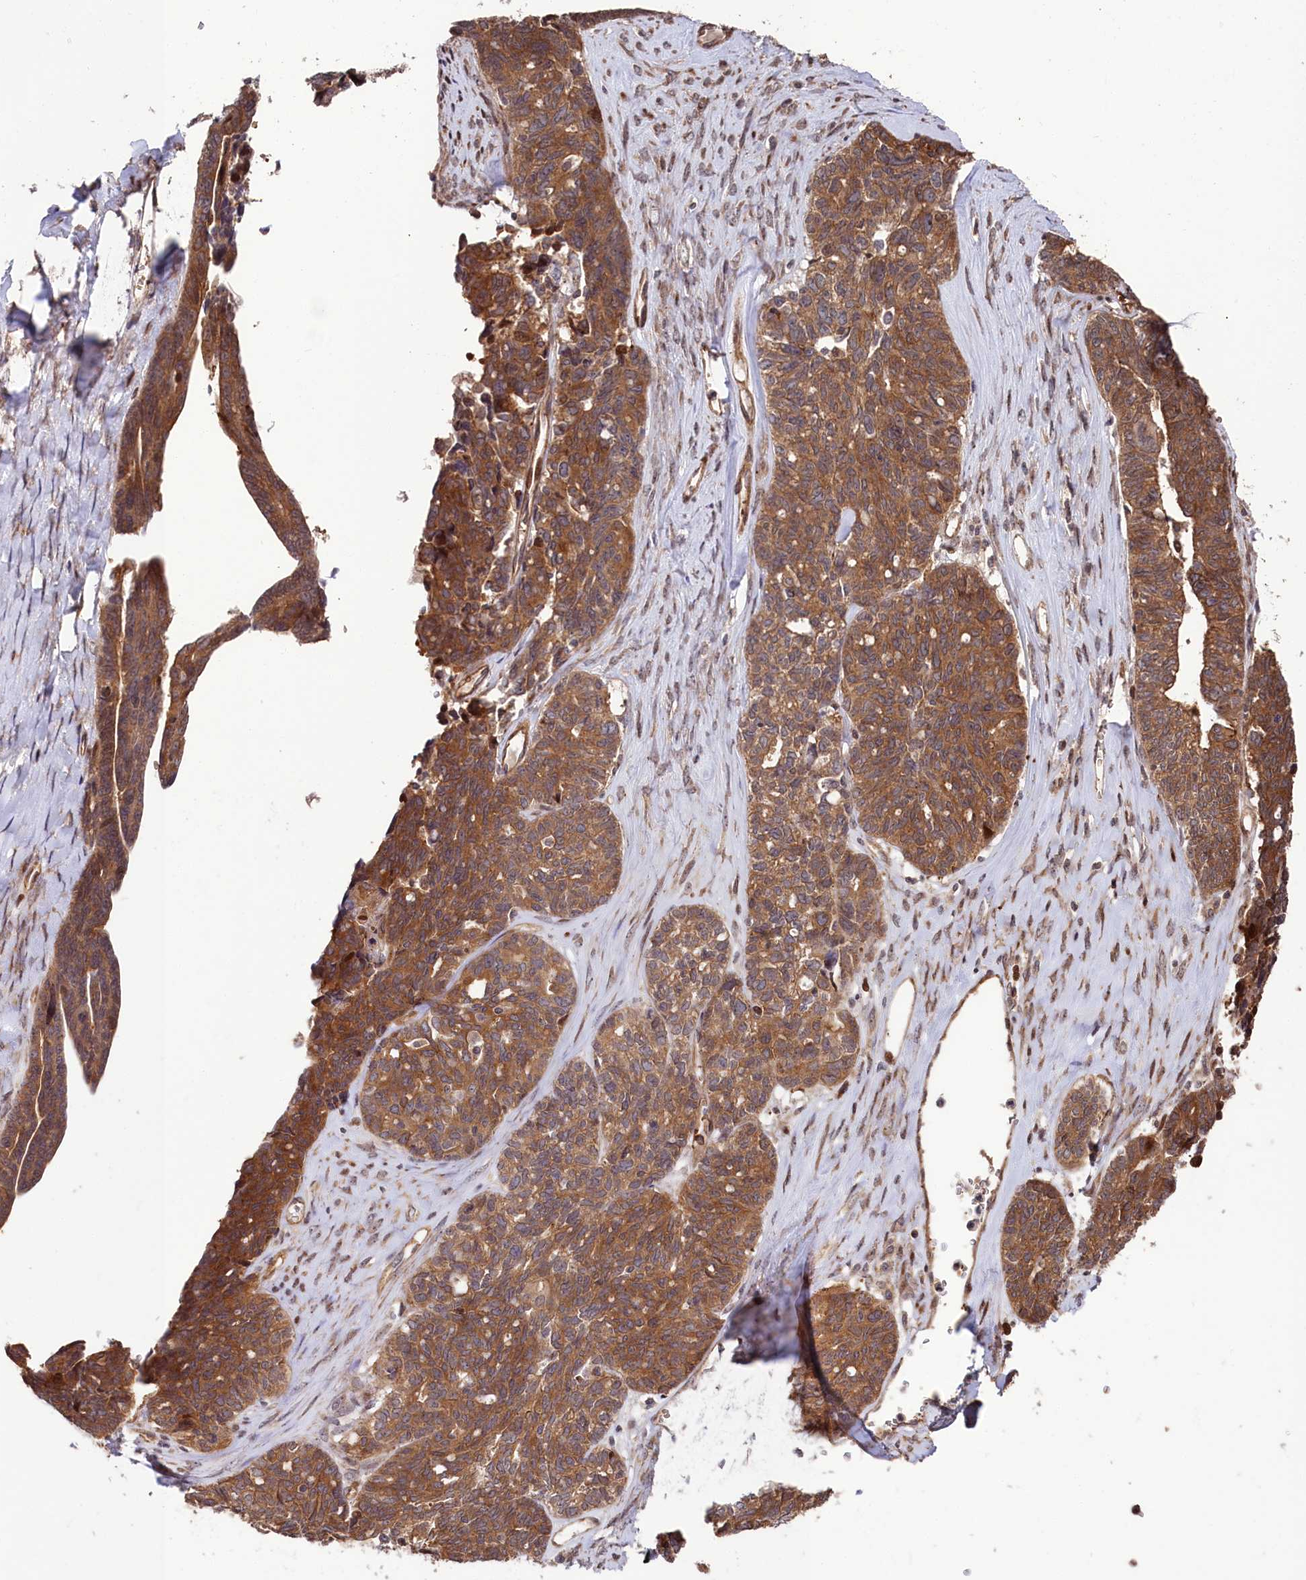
{"staining": {"intensity": "strong", "quantity": ">75%", "location": "cytoplasmic/membranous"}, "tissue": "ovarian cancer", "cell_type": "Tumor cells", "image_type": "cancer", "snomed": [{"axis": "morphology", "description": "Cystadenocarcinoma, serous, NOS"}, {"axis": "topography", "description": "Ovary"}], "caption": "A high-resolution image shows immunohistochemistry (IHC) staining of ovarian serous cystadenocarcinoma, which displays strong cytoplasmic/membranous staining in about >75% of tumor cells. Nuclei are stained in blue.", "gene": "TNKS1BP1", "patient": {"sex": "female", "age": 79}}